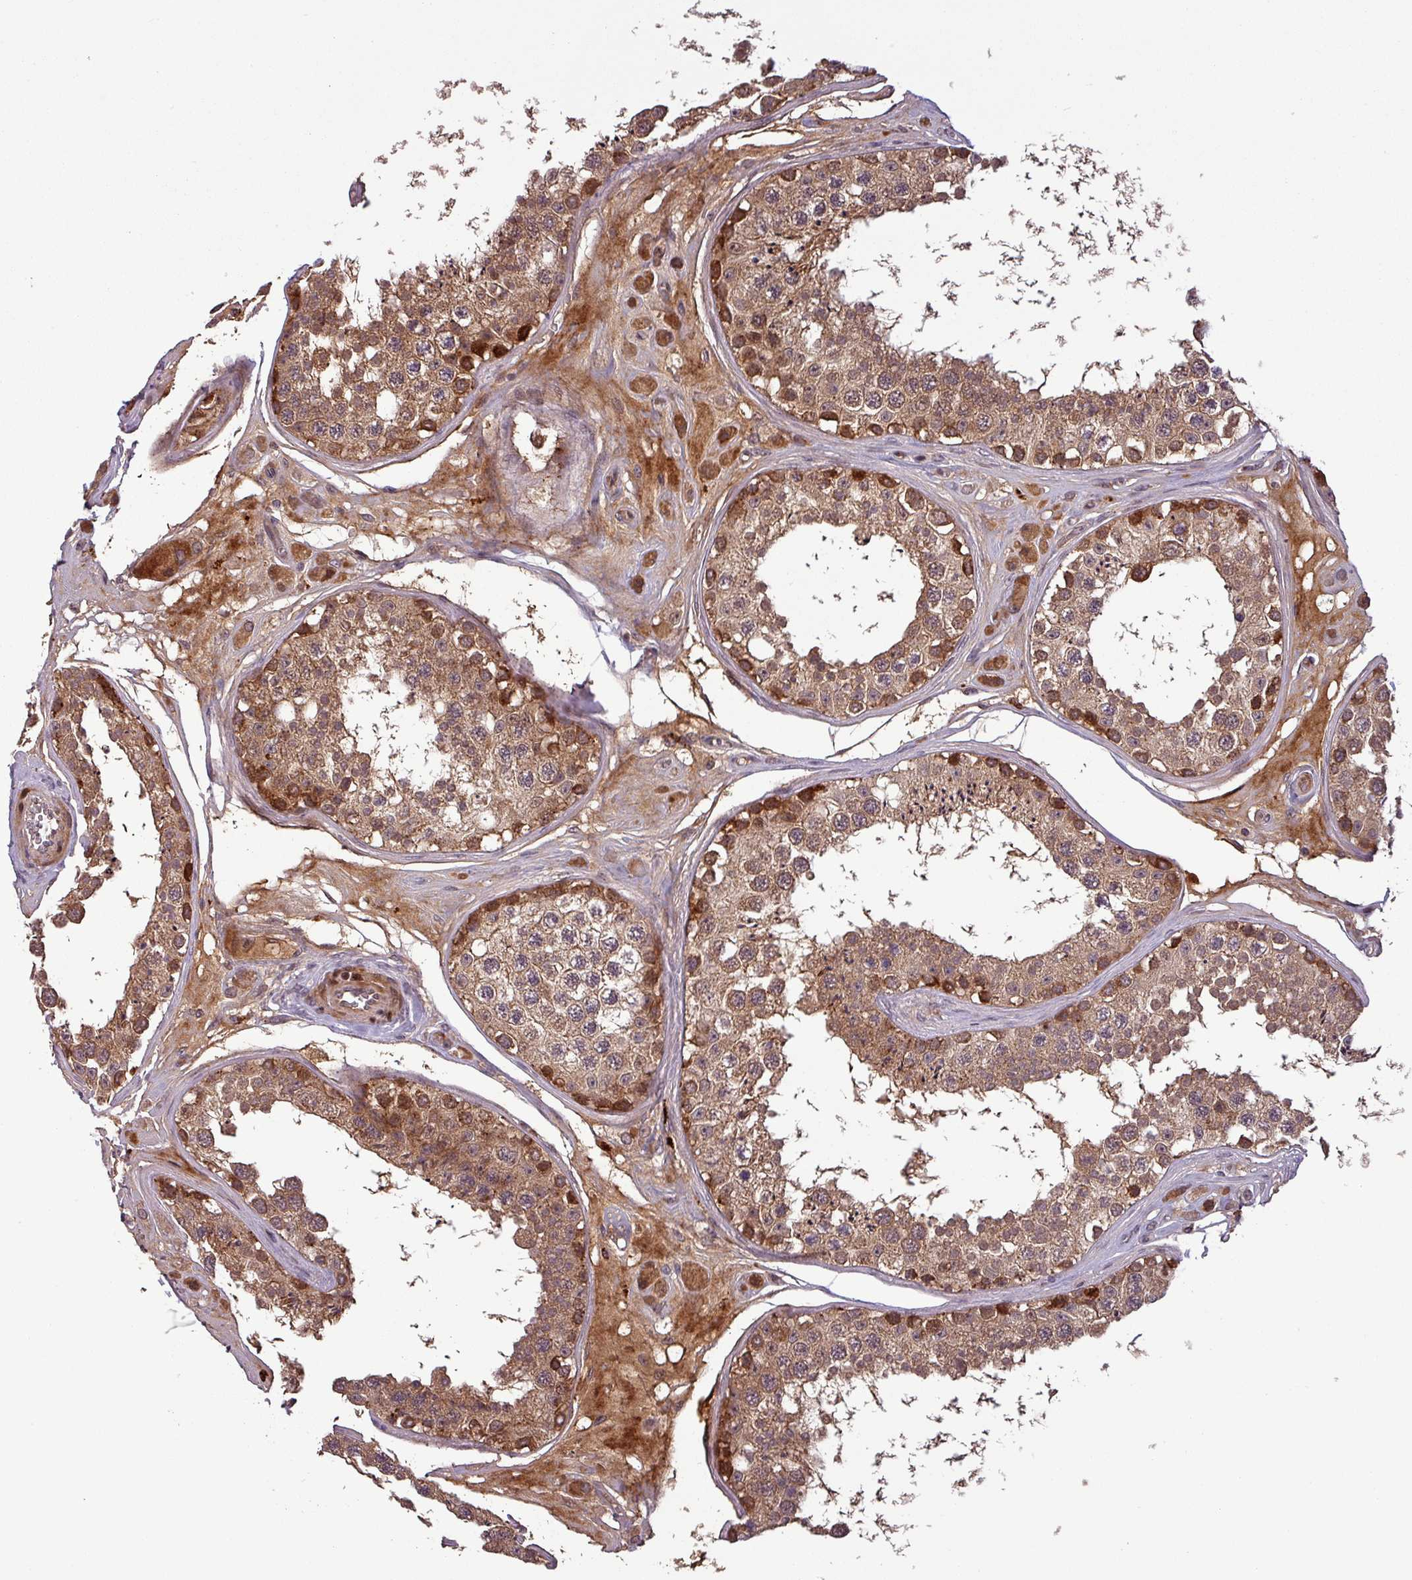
{"staining": {"intensity": "strong", "quantity": ">75%", "location": "cytoplasmic/membranous"}, "tissue": "testis", "cell_type": "Cells in seminiferous ducts", "image_type": "normal", "snomed": [{"axis": "morphology", "description": "Normal tissue, NOS"}, {"axis": "topography", "description": "Testis"}], "caption": "DAB immunohistochemical staining of normal testis demonstrates strong cytoplasmic/membranous protein positivity in about >75% of cells in seminiferous ducts.", "gene": "PUS1", "patient": {"sex": "male", "age": 25}}